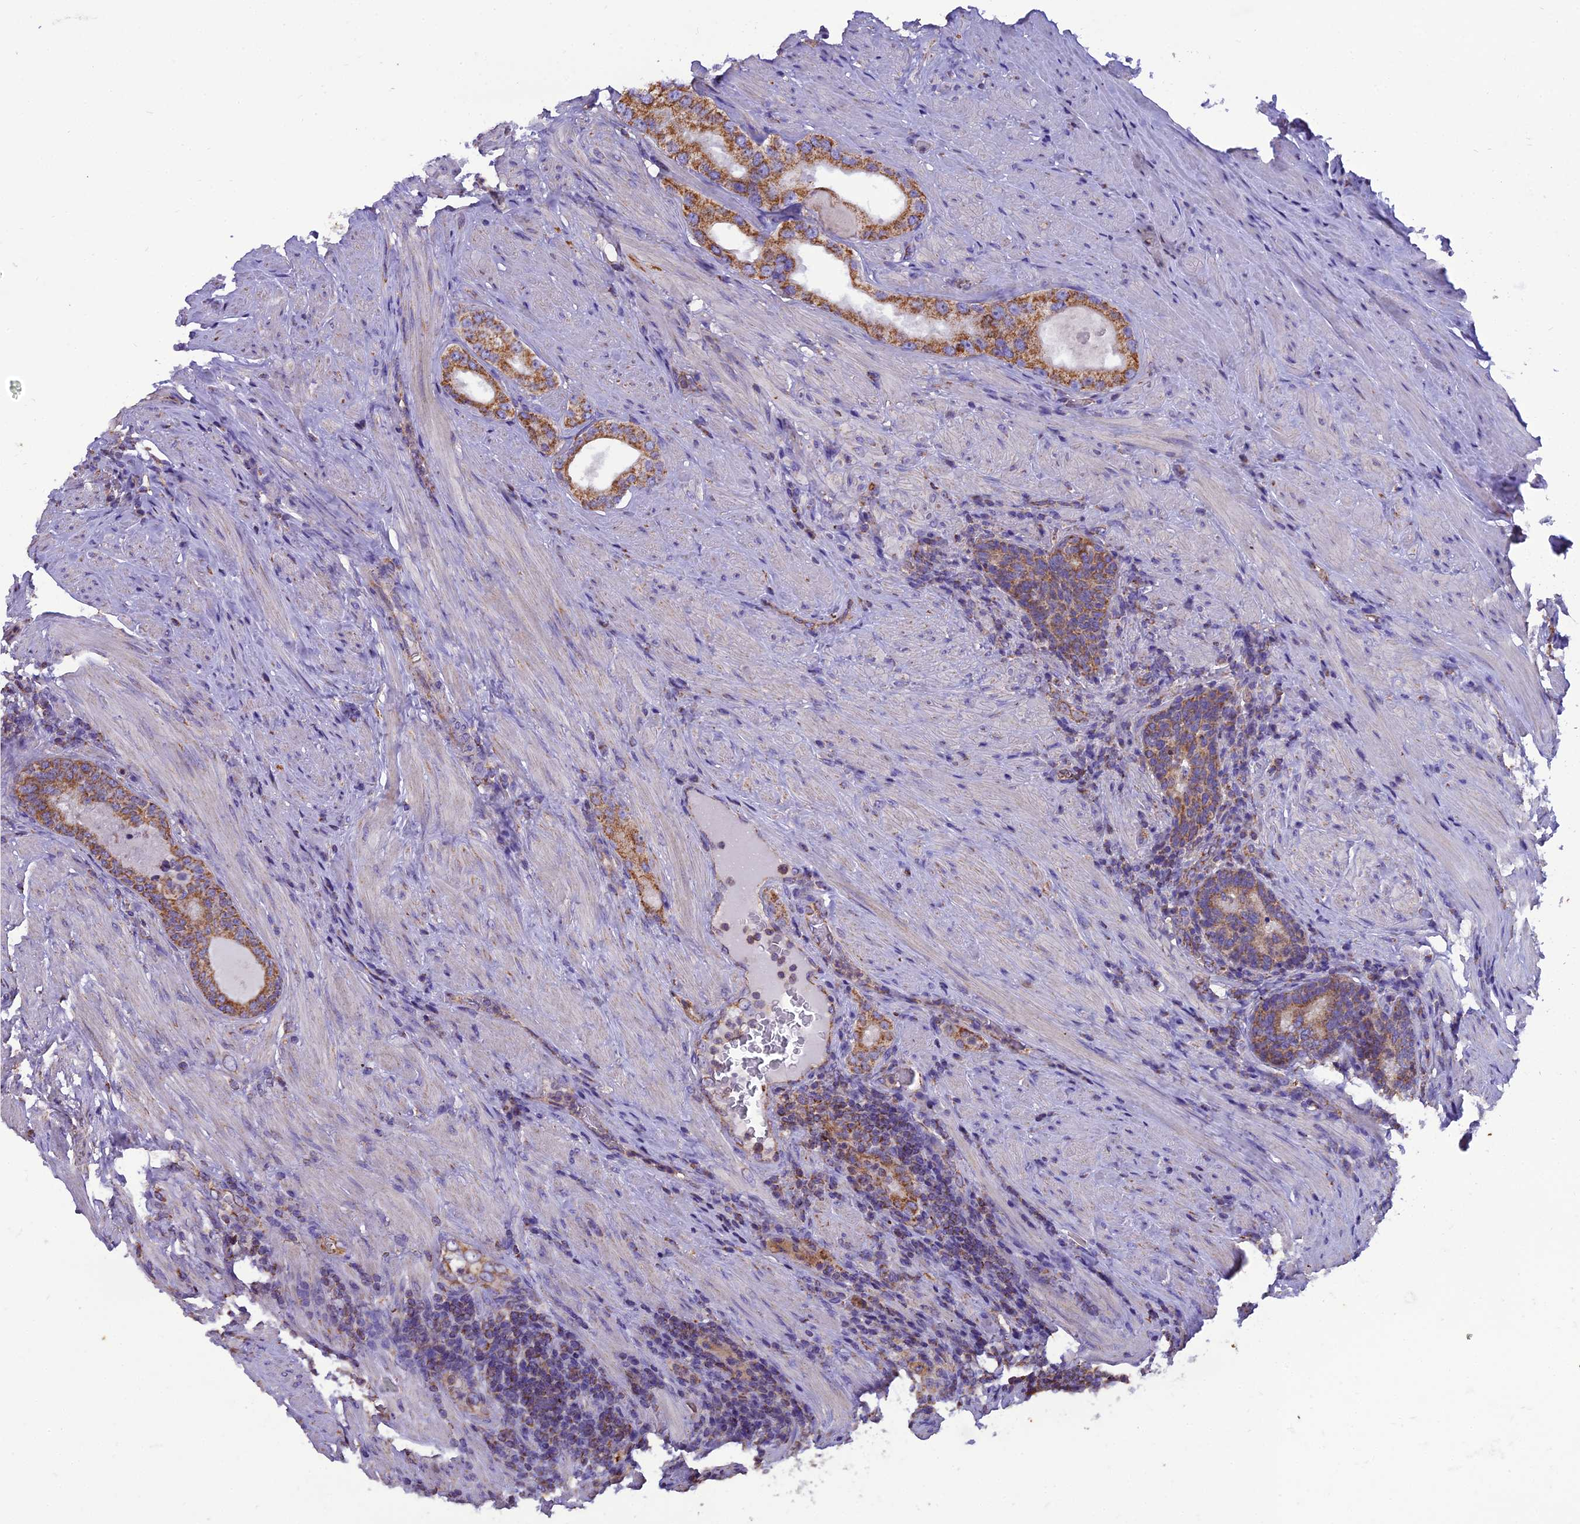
{"staining": {"intensity": "moderate", "quantity": ">75%", "location": "cytoplasmic/membranous"}, "tissue": "prostate cancer", "cell_type": "Tumor cells", "image_type": "cancer", "snomed": [{"axis": "morphology", "description": "Adenocarcinoma, Low grade"}, {"axis": "topography", "description": "Prostate"}], "caption": "Tumor cells demonstrate medium levels of moderate cytoplasmic/membranous expression in about >75% of cells in prostate adenocarcinoma (low-grade).", "gene": "GPD1", "patient": {"sex": "male", "age": 68}}